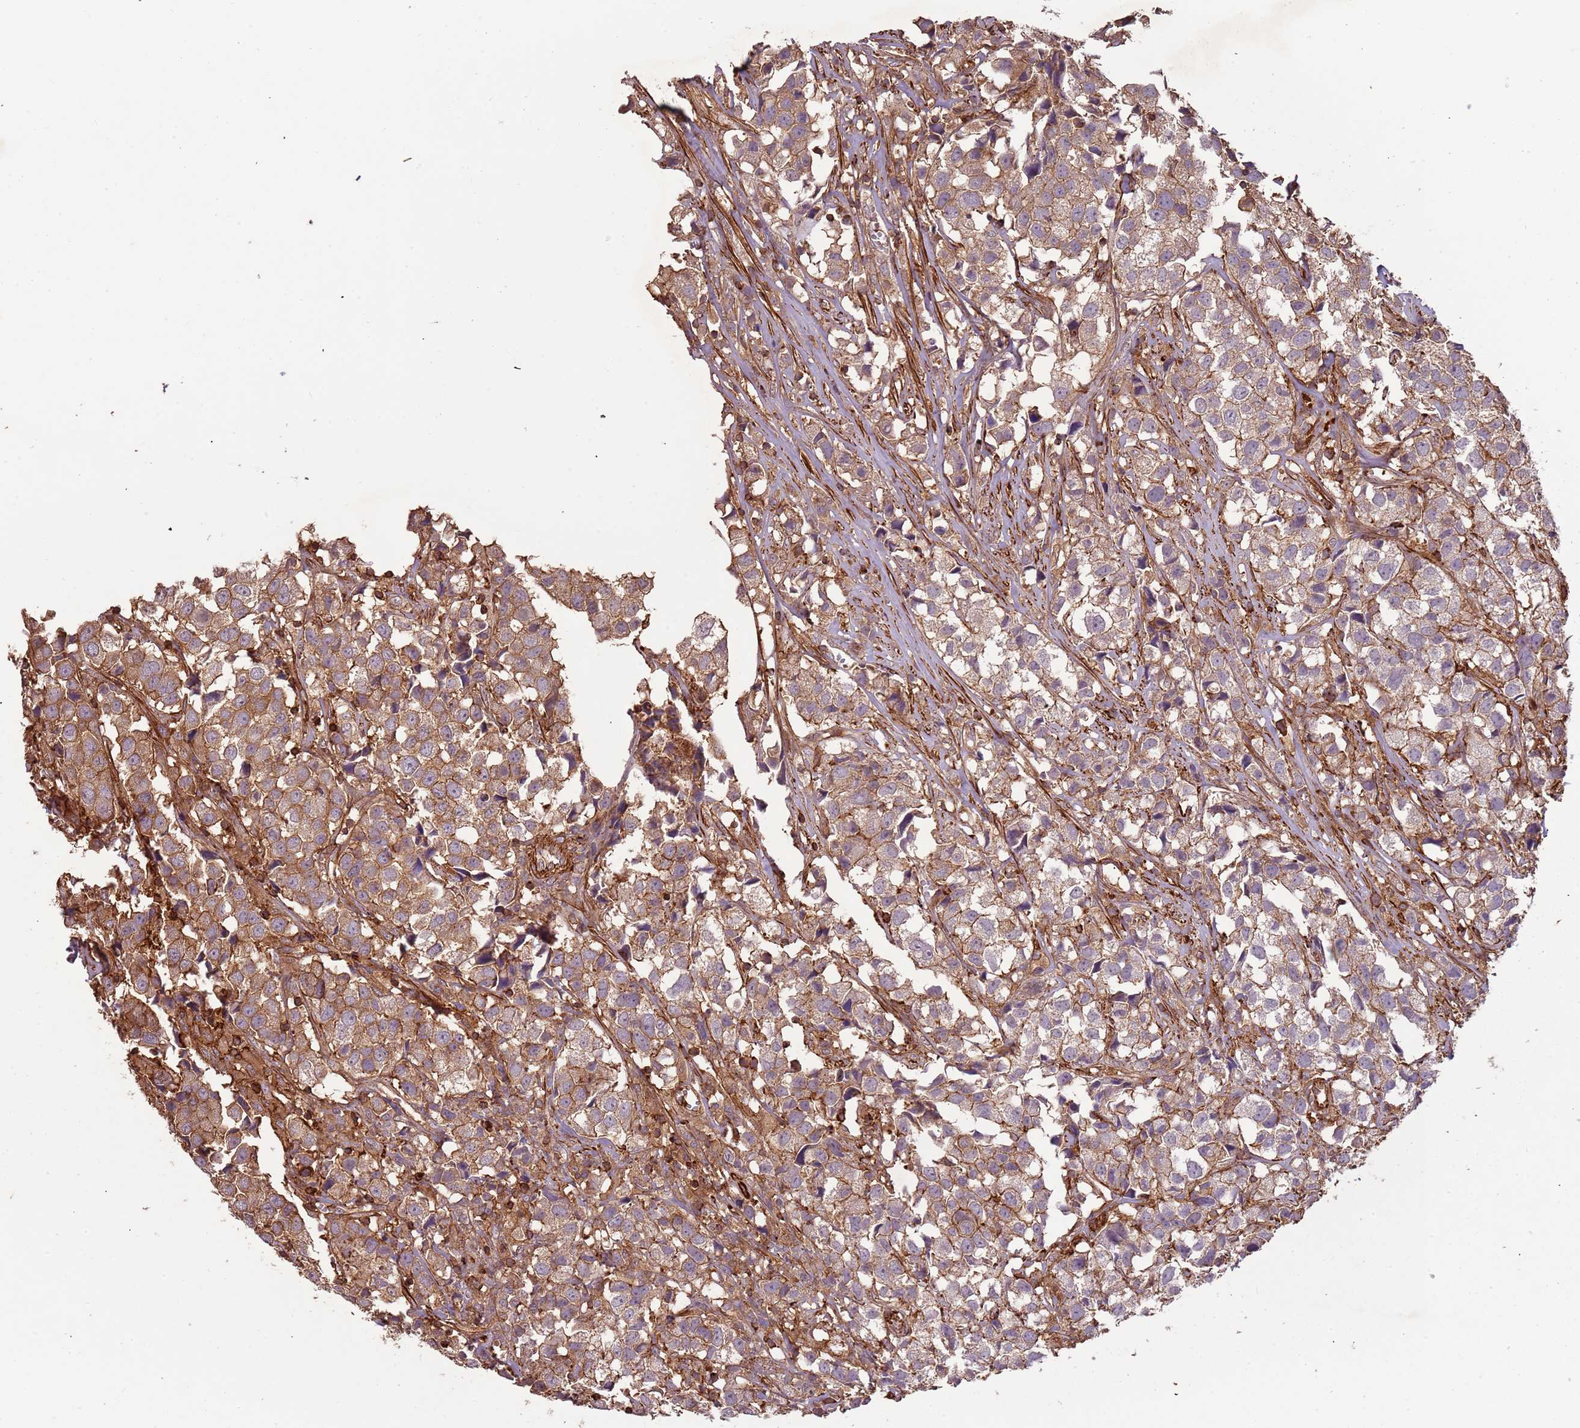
{"staining": {"intensity": "moderate", "quantity": ">75%", "location": "cytoplasmic/membranous"}, "tissue": "urothelial cancer", "cell_type": "Tumor cells", "image_type": "cancer", "snomed": [{"axis": "morphology", "description": "Urothelial carcinoma, High grade"}, {"axis": "topography", "description": "Urinary bladder"}], "caption": "Urothelial cancer stained with a protein marker demonstrates moderate staining in tumor cells.", "gene": "FECH", "patient": {"sex": "female", "age": 75}}